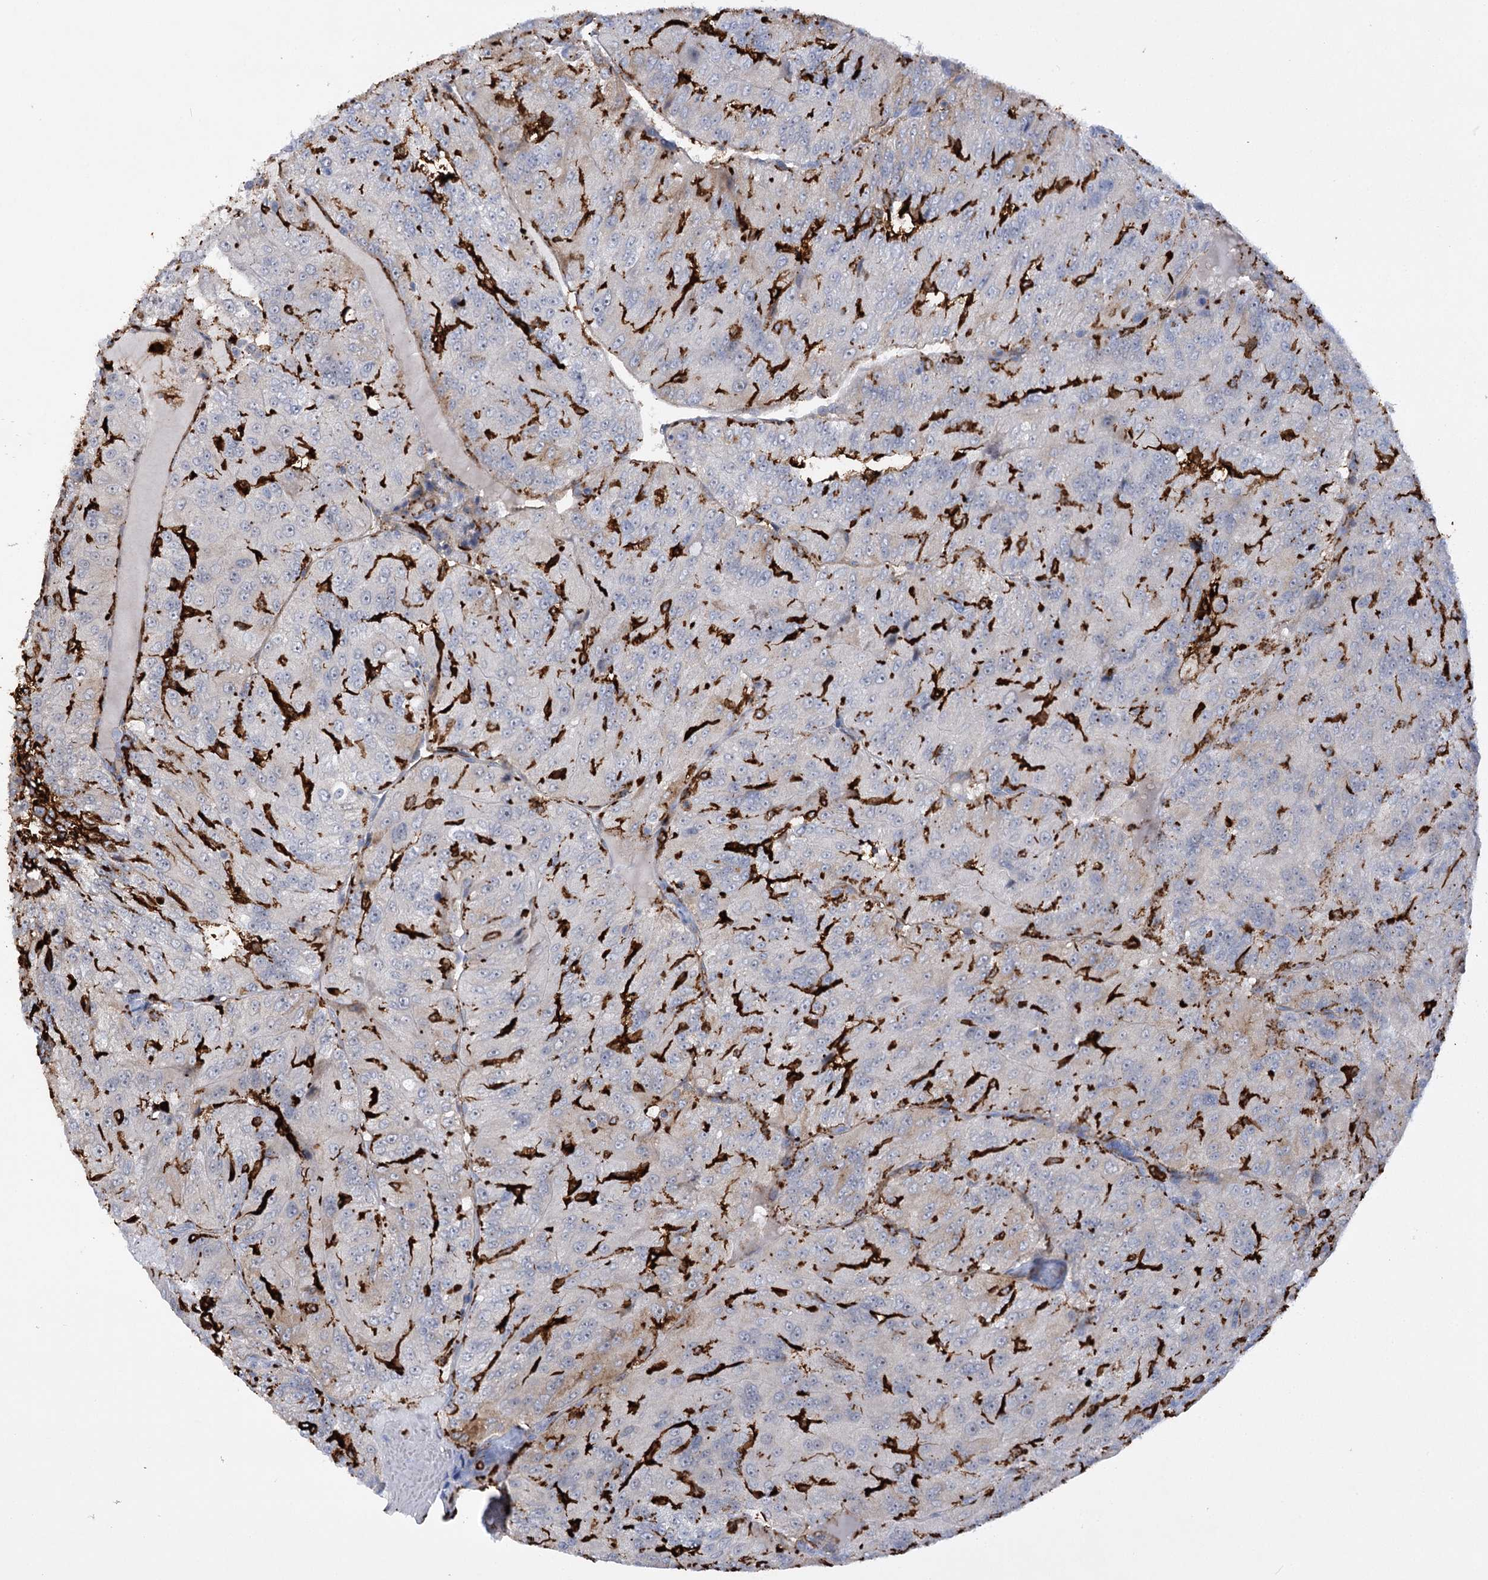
{"staining": {"intensity": "negative", "quantity": "none", "location": "none"}, "tissue": "renal cancer", "cell_type": "Tumor cells", "image_type": "cancer", "snomed": [{"axis": "morphology", "description": "Adenocarcinoma, NOS"}, {"axis": "topography", "description": "Kidney"}], "caption": "Renal adenocarcinoma stained for a protein using IHC shows no staining tumor cells.", "gene": "PIWIL4", "patient": {"sex": "female", "age": 63}}